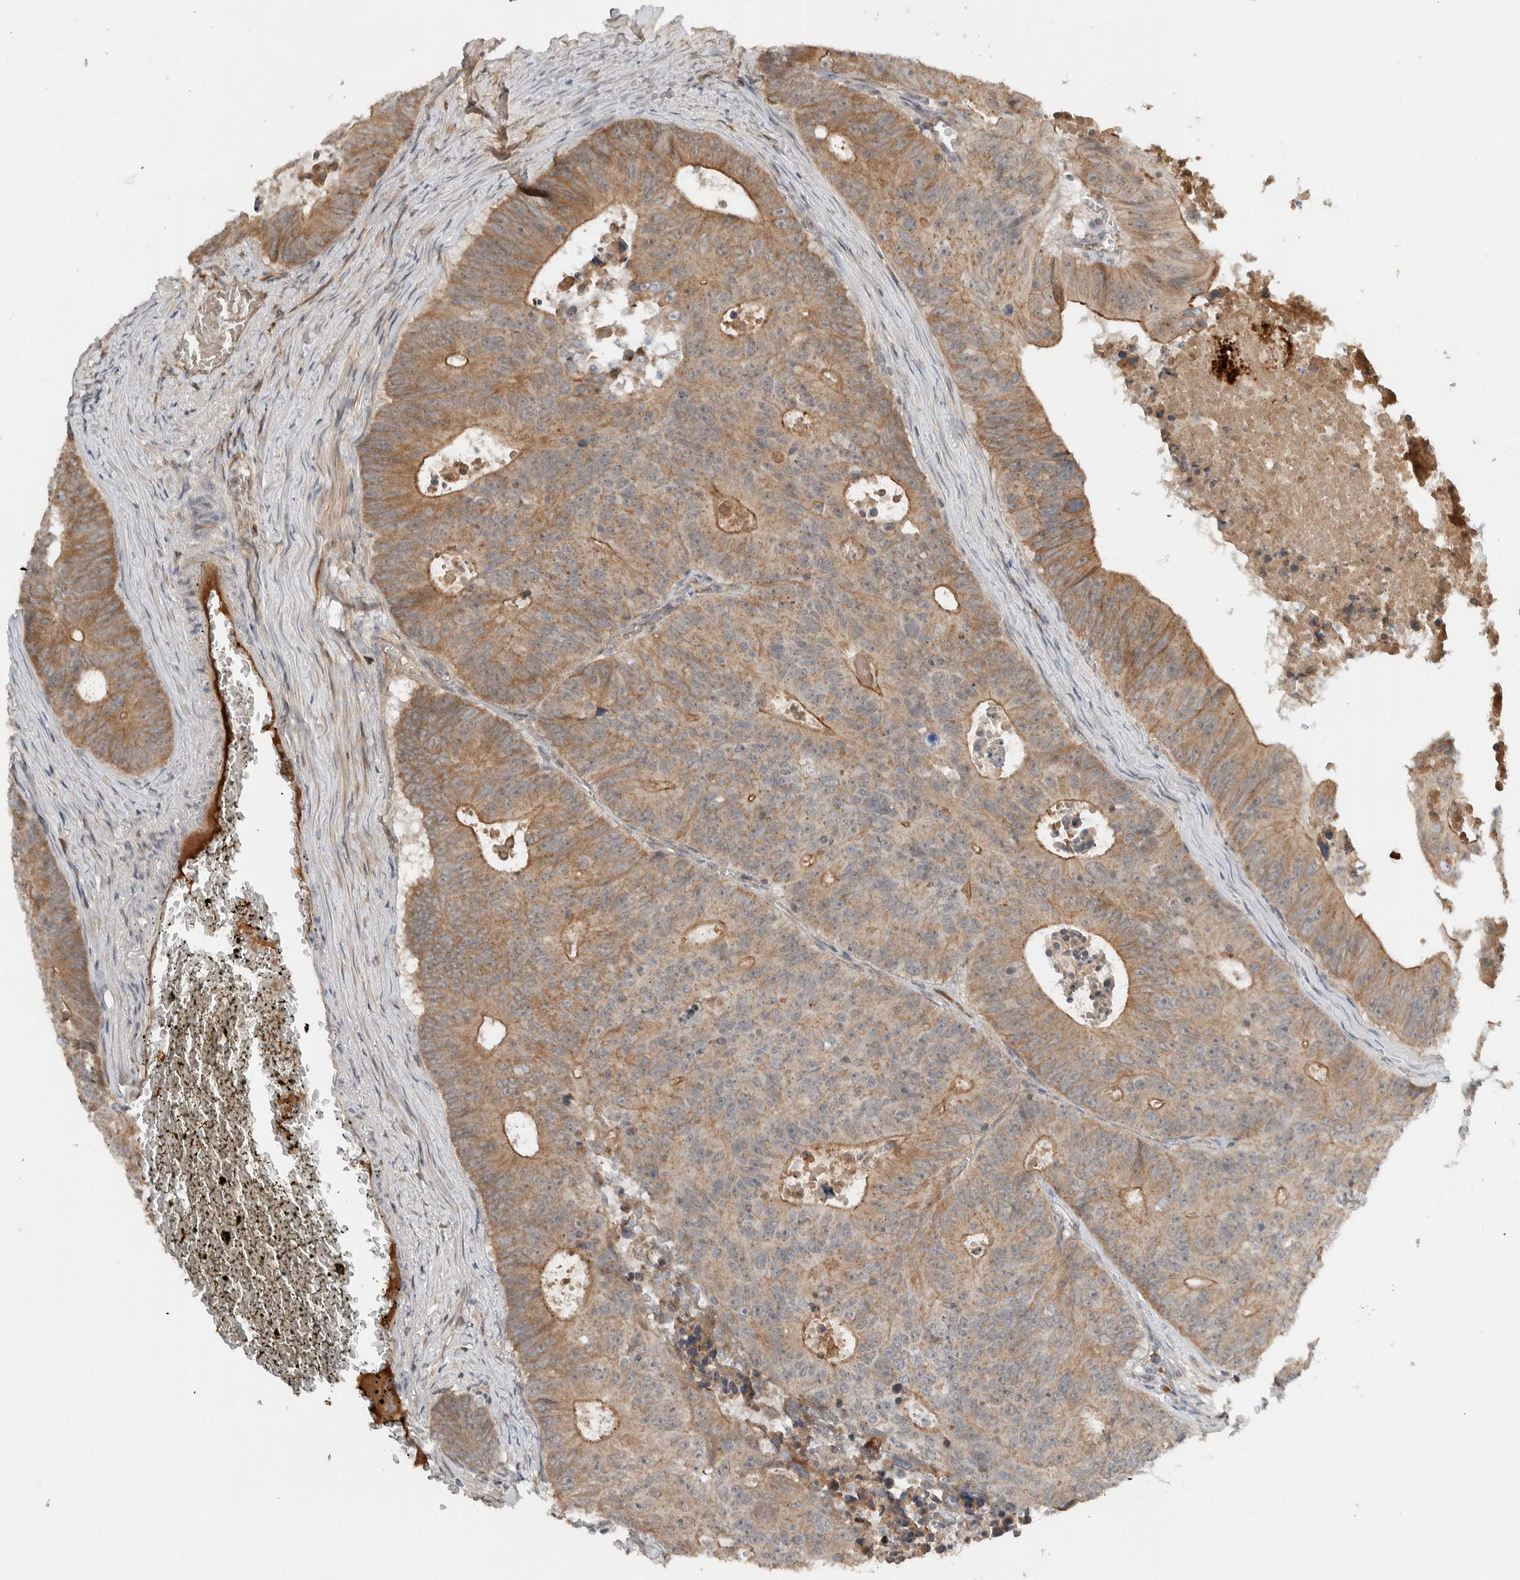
{"staining": {"intensity": "moderate", "quantity": ">75%", "location": "cytoplasmic/membranous"}, "tissue": "colorectal cancer", "cell_type": "Tumor cells", "image_type": "cancer", "snomed": [{"axis": "morphology", "description": "Adenocarcinoma, NOS"}, {"axis": "topography", "description": "Colon"}], "caption": "Tumor cells demonstrate medium levels of moderate cytoplasmic/membranous expression in about >75% of cells in adenocarcinoma (colorectal).", "gene": "ARMC7", "patient": {"sex": "male", "age": 87}}